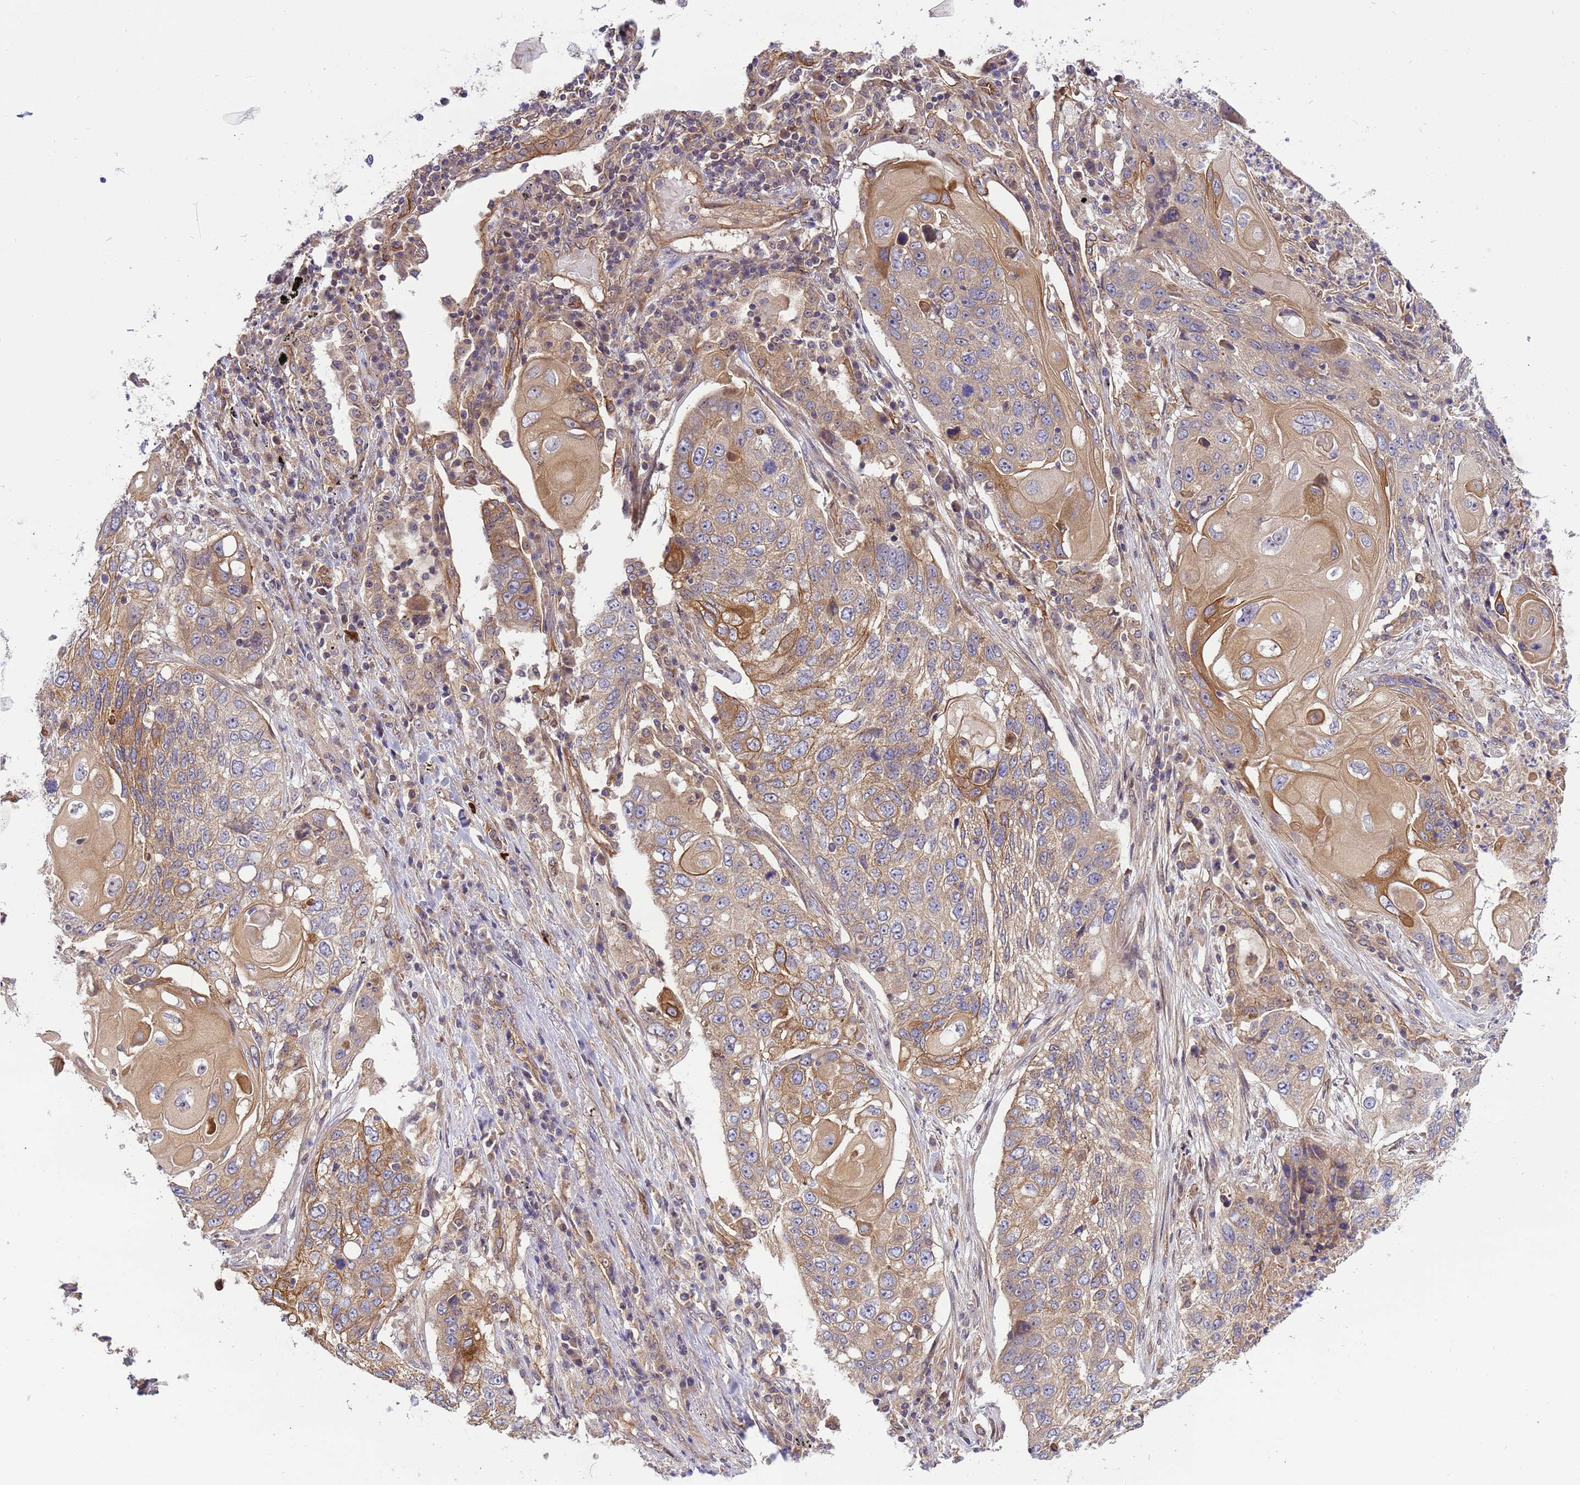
{"staining": {"intensity": "moderate", "quantity": "25%-75%", "location": "cytoplasmic/membranous"}, "tissue": "lung cancer", "cell_type": "Tumor cells", "image_type": "cancer", "snomed": [{"axis": "morphology", "description": "Squamous cell carcinoma, NOS"}, {"axis": "topography", "description": "Lung"}], "caption": "Brown immunohistochemical staining in lung cancer reveals moderate cytoplasmic/membranous positivity in approximately 25%-75% of tumor cells.", "gene": "SMCO3", "patient": {"sex": "female", "age": 63}}